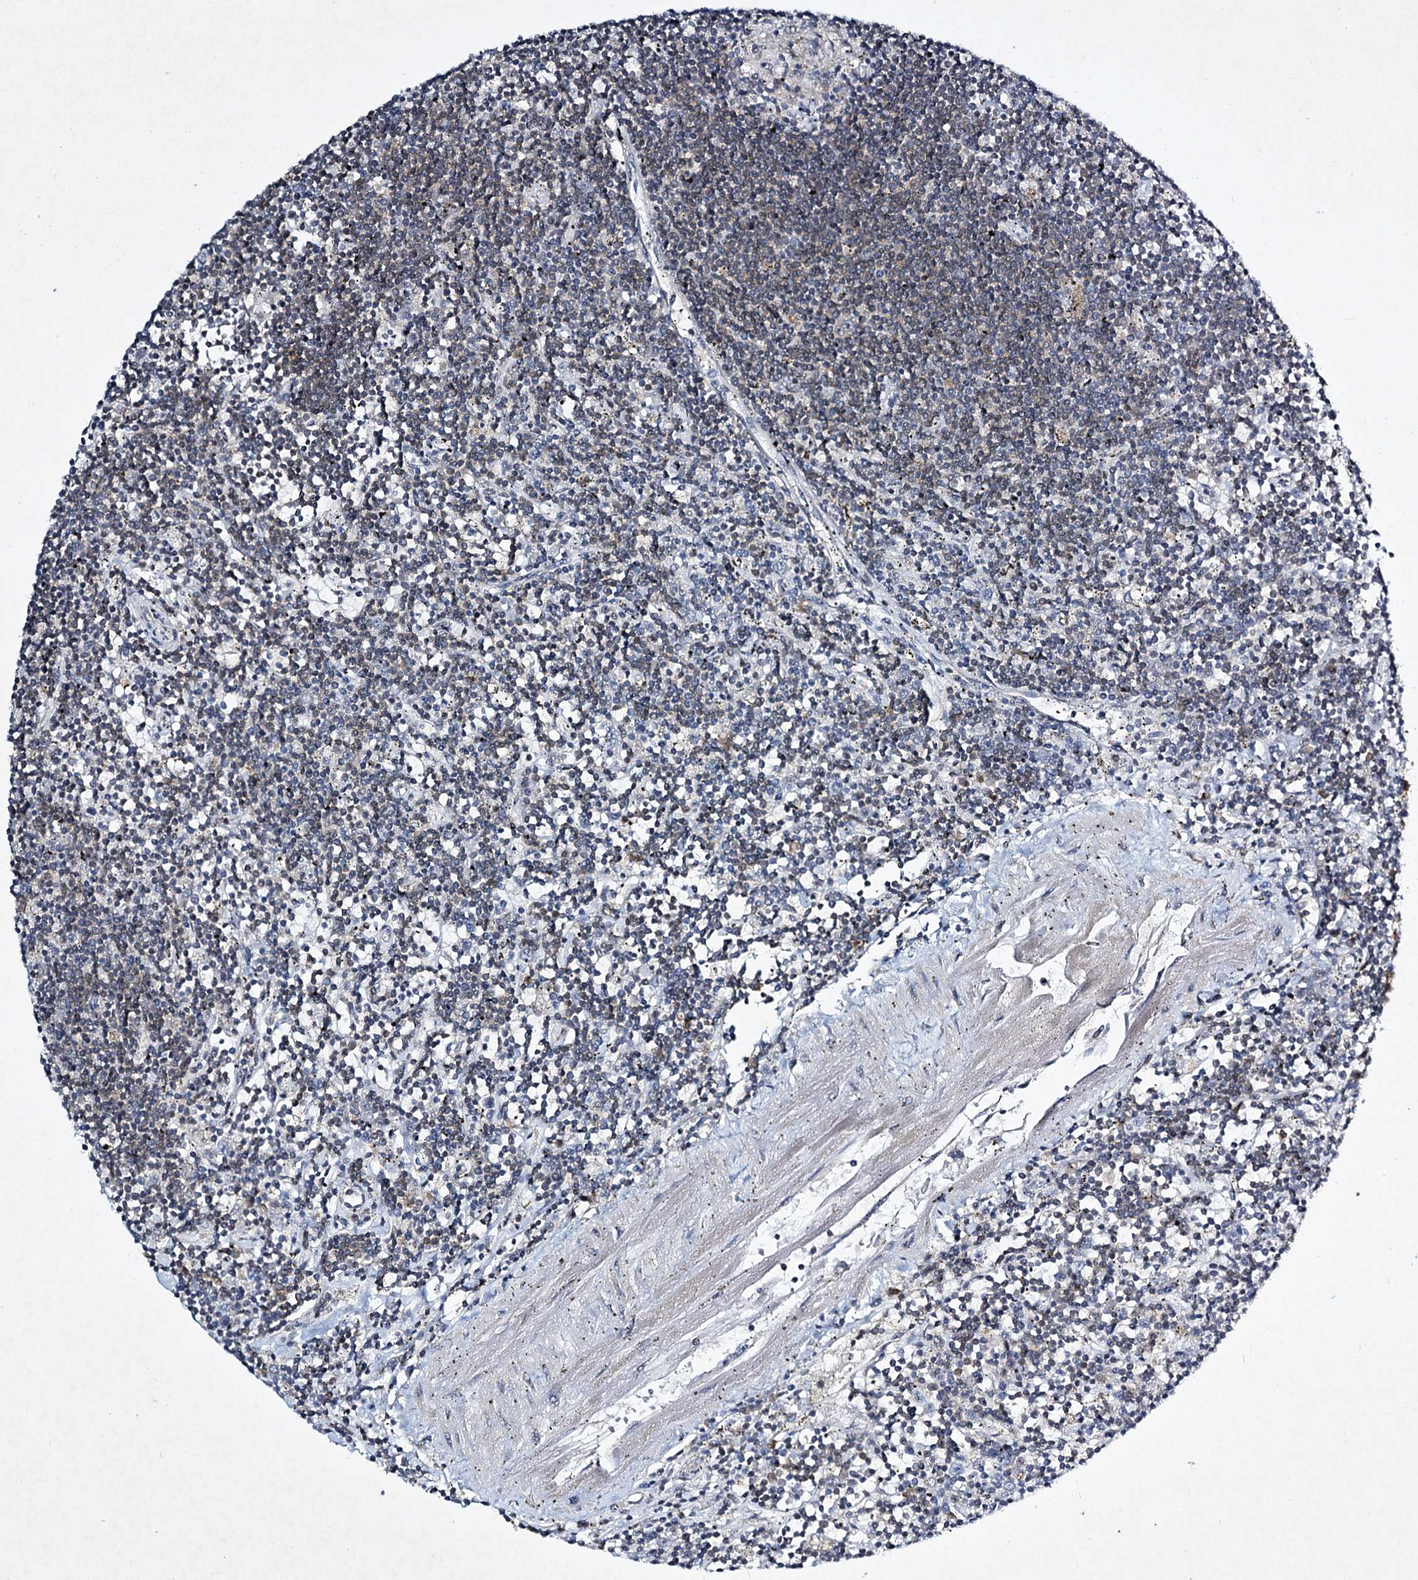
{"staining": {"intensity": "negative", "quantity": "none", "location": "none"}, "tissue": "lymphoma", "cell_type": "Tumor cells", "image_type": "cancer", "snomed": [{"axis": "morphology", "description": "Malignant lymphoma, non-Hodgkin's type, Low grade"}, {"axis": "topography", "description": "Spleen"}], "caption": "Immunohistochemistry of human low-grade malignant lymphoma, non-Hodgkin's type displays no positivity in tumor cells.", "gene": "STAP1", "patient": {"sex": "male", "age": 76}}